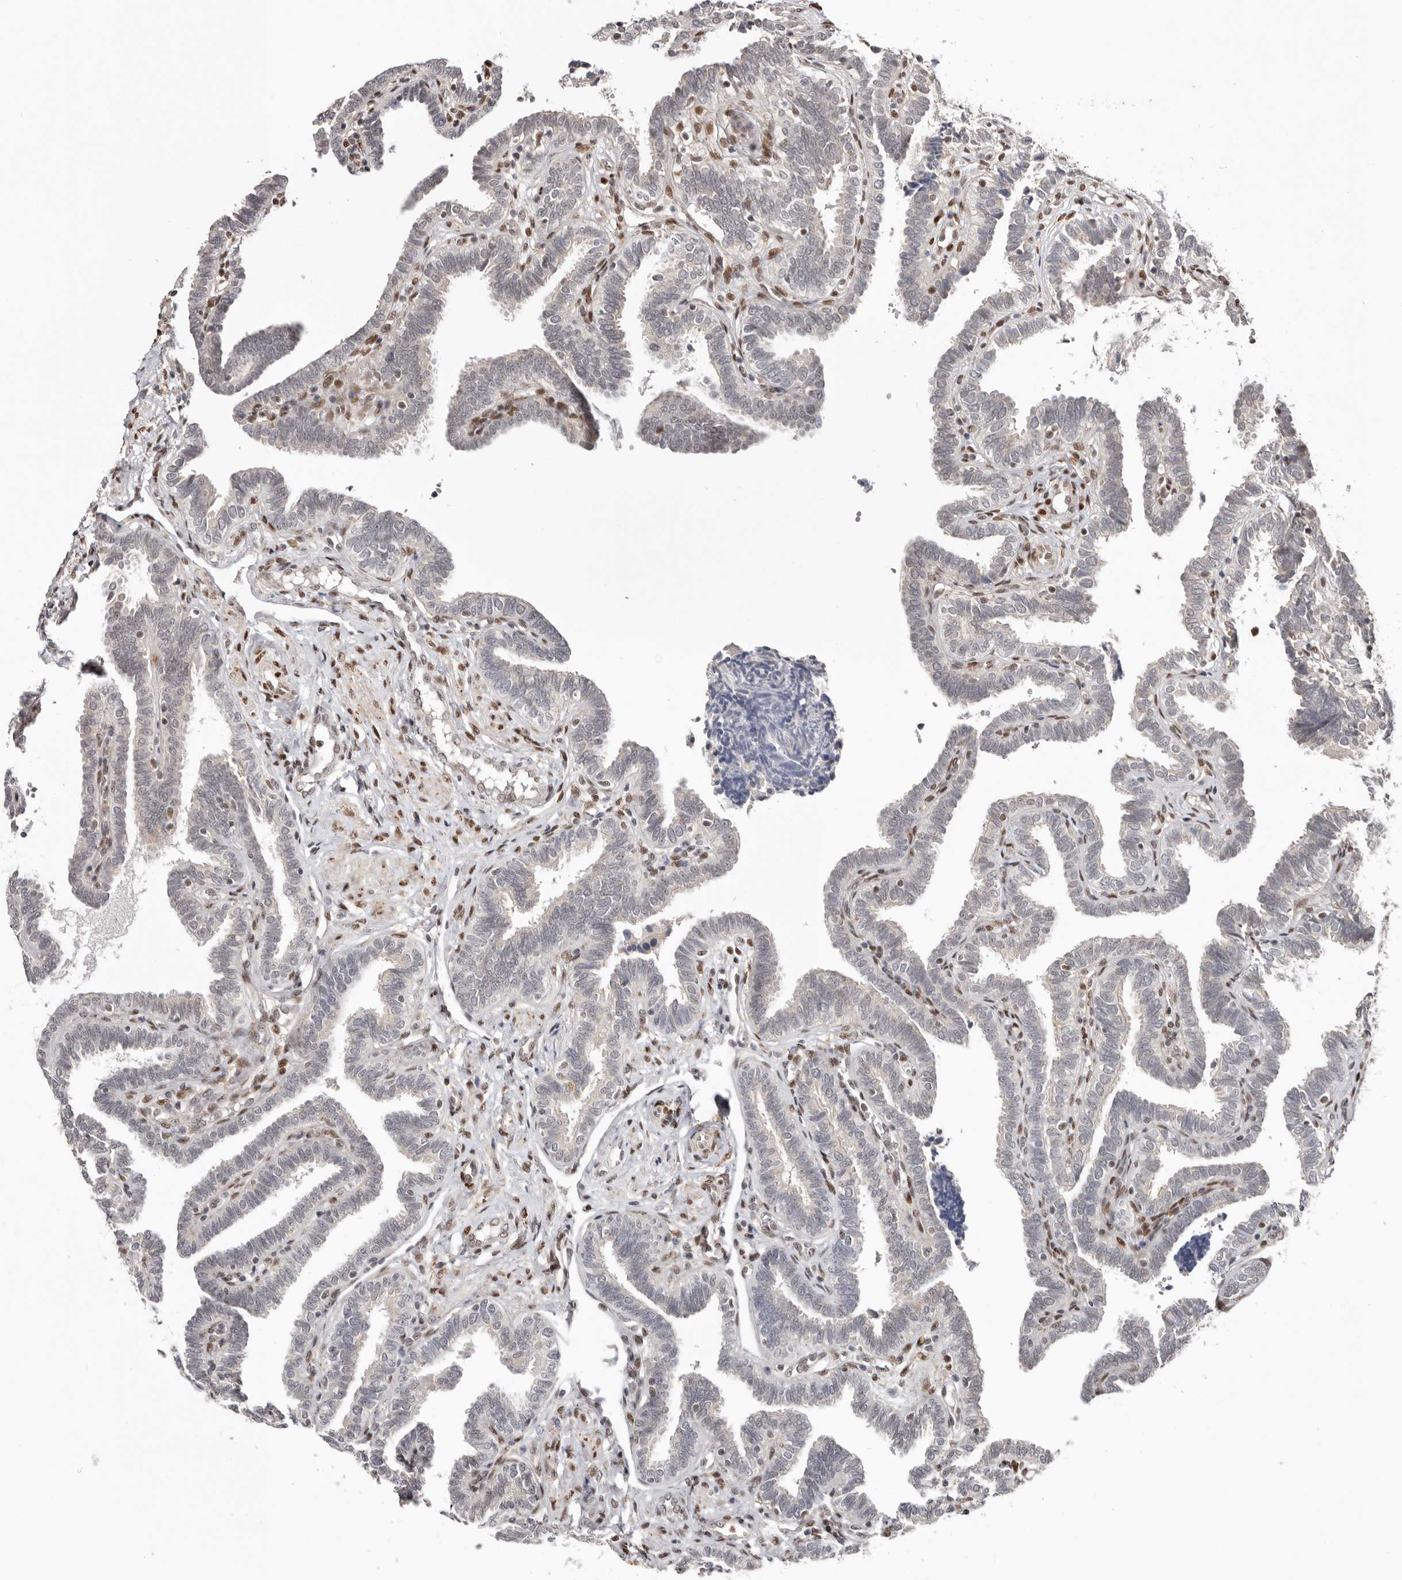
{"staining": {"intensity": "negative", "quantity": "none", "location": "none"}, "tissue": "fallopian tube", "cell_type": "Glandular cells", "image_type": "normal", "snomed": [{"axis": "morphology", "description": "Normal tissue, NOS"}, {"axis": "topography", "description": "Fallopian tube"}], "caption": "IHC of normal human fallopian tube reveals no staining in glandular cells.", "gene": "SMAD7", "patient": {"sex": "female", "age": 39}}